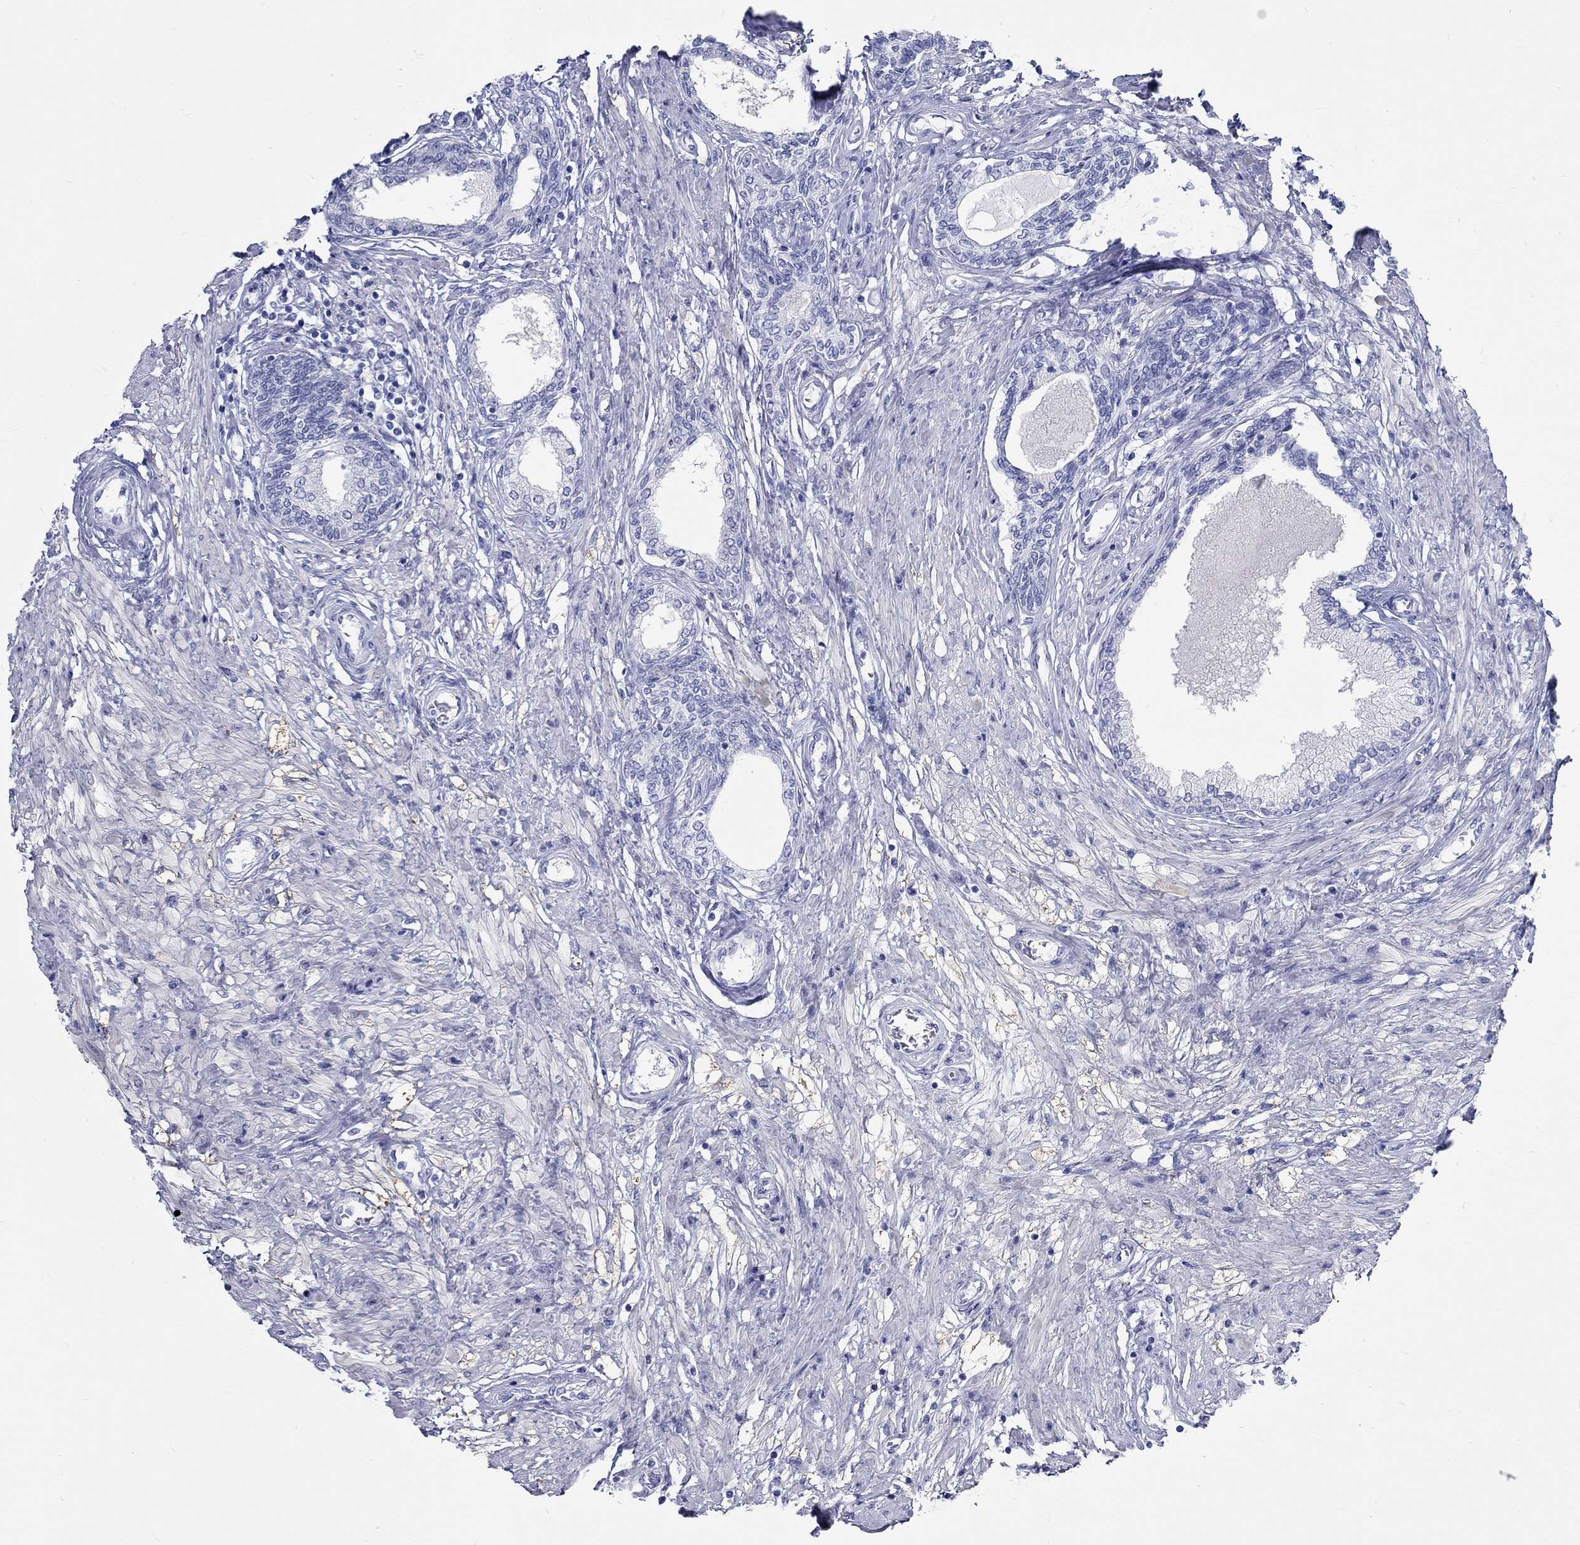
{"staining": {"intensity": "negative", "quantity": "none", "location": "none"}, "tissue": "prostate cancer", "cell_type": "Tumor cells", "image_type": "cancer", "snomed": [{"axis": "morphology", "description": "Adenocarcinoma, Low grade"}, {"axis": "topography", "description": "Prostate and seminal vesicle, NOS"}], "caption": "Photomicrograph shows no significant protein expression in tumor cells of prostate adenocarcinoma (low-grade).", "gene": "SPATA9", "patient": {"sex": "male", "age": 61}}